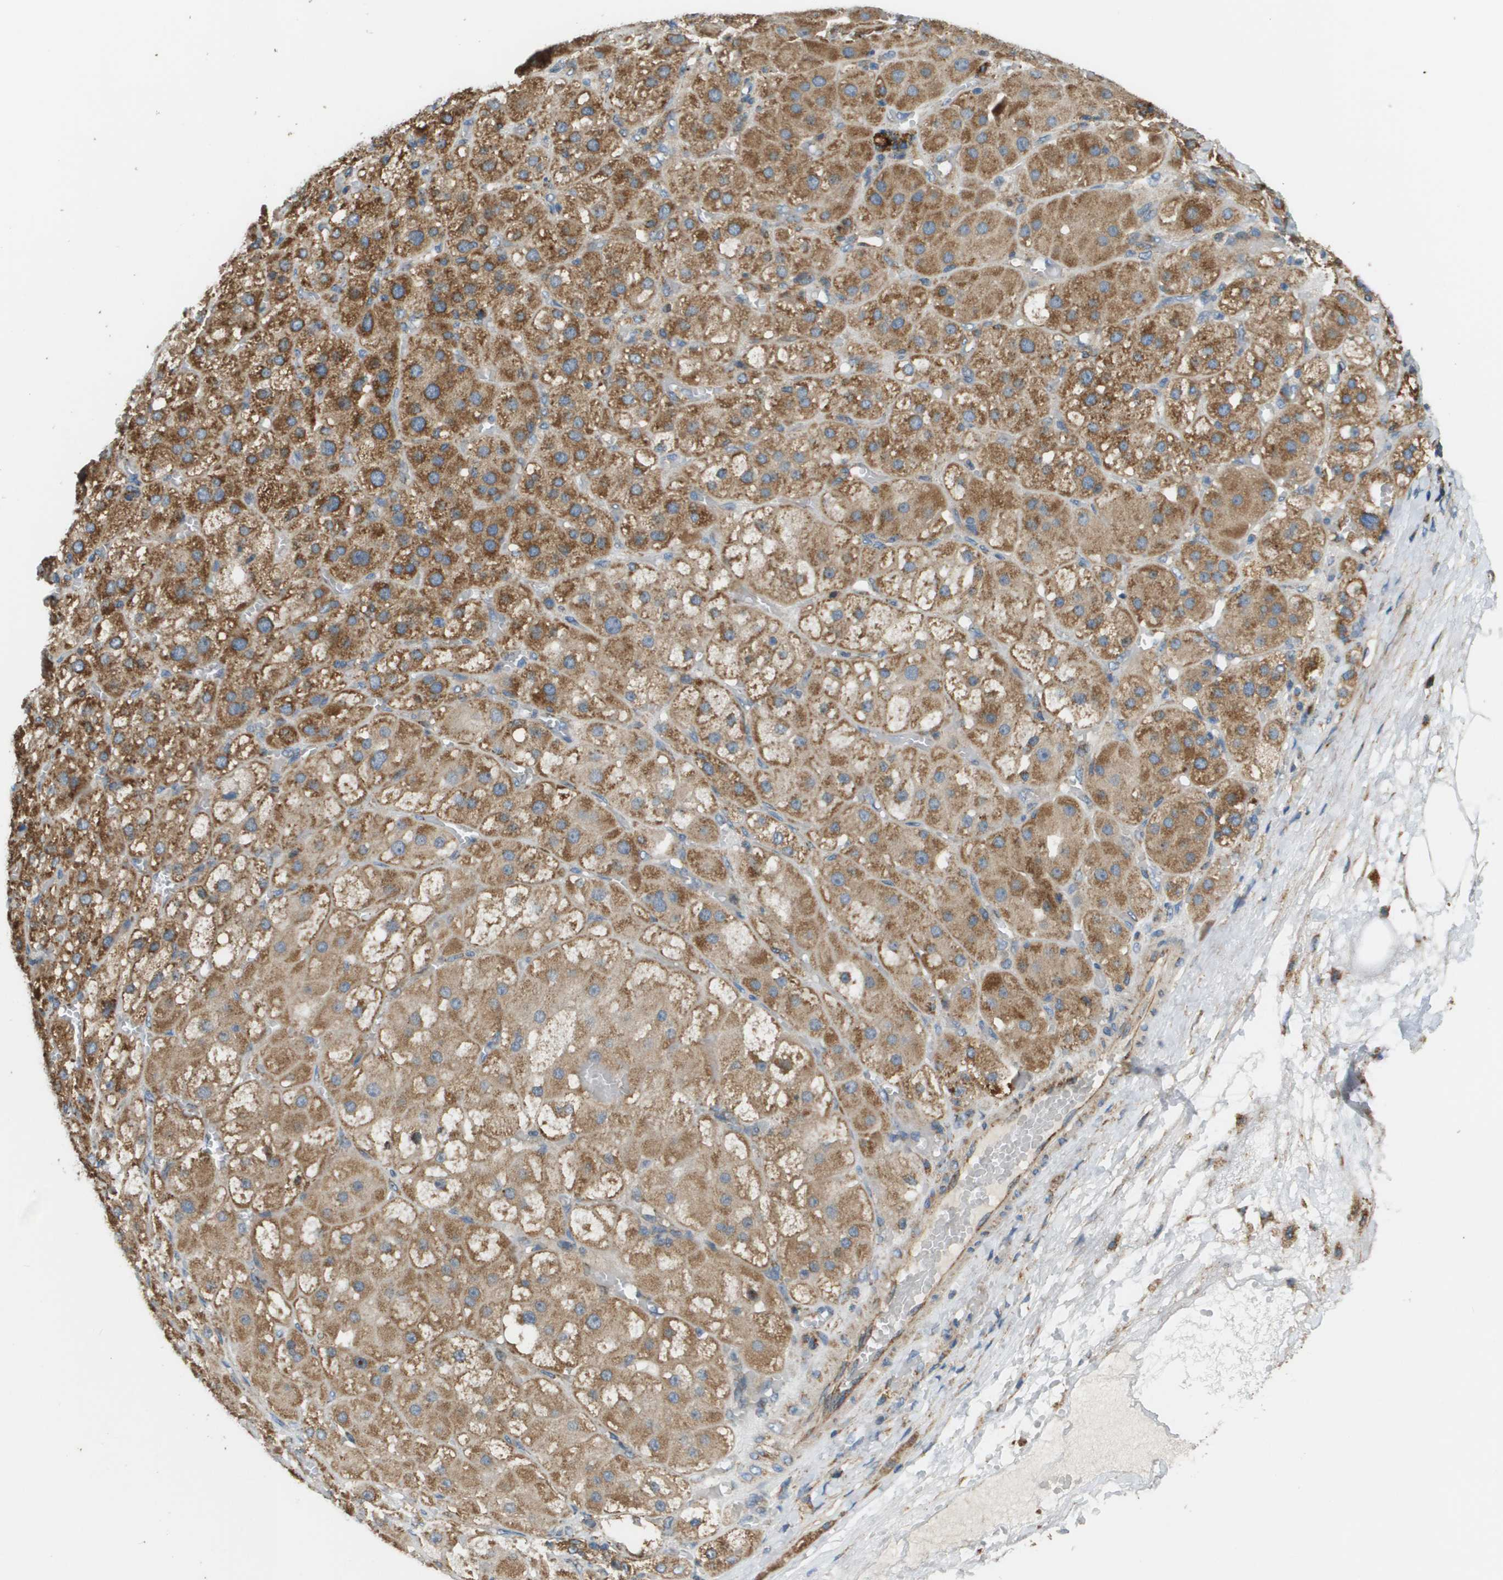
{"staining": {"intensity": "moderate", "quantity": ">75%", "location": "cytoplasmic/membranous"}, "tissue": "adrenal gland", "cell_type": "Glandular cells", "image_type": "normal", "snomed": [{"axis": "morphology", "description": "Normal tissue, NOS"}, {"axis": "topography", "description": "Adrenal gland"}], "caption": "A high-resolution image shows IHC staining of benign adrenal gland, which exhibits moderate cytoplasmic/membranous positivity in approximately >75% of glandular cells.", "gene": "NRK", "patient": {"sex": "female", "age": 47}}